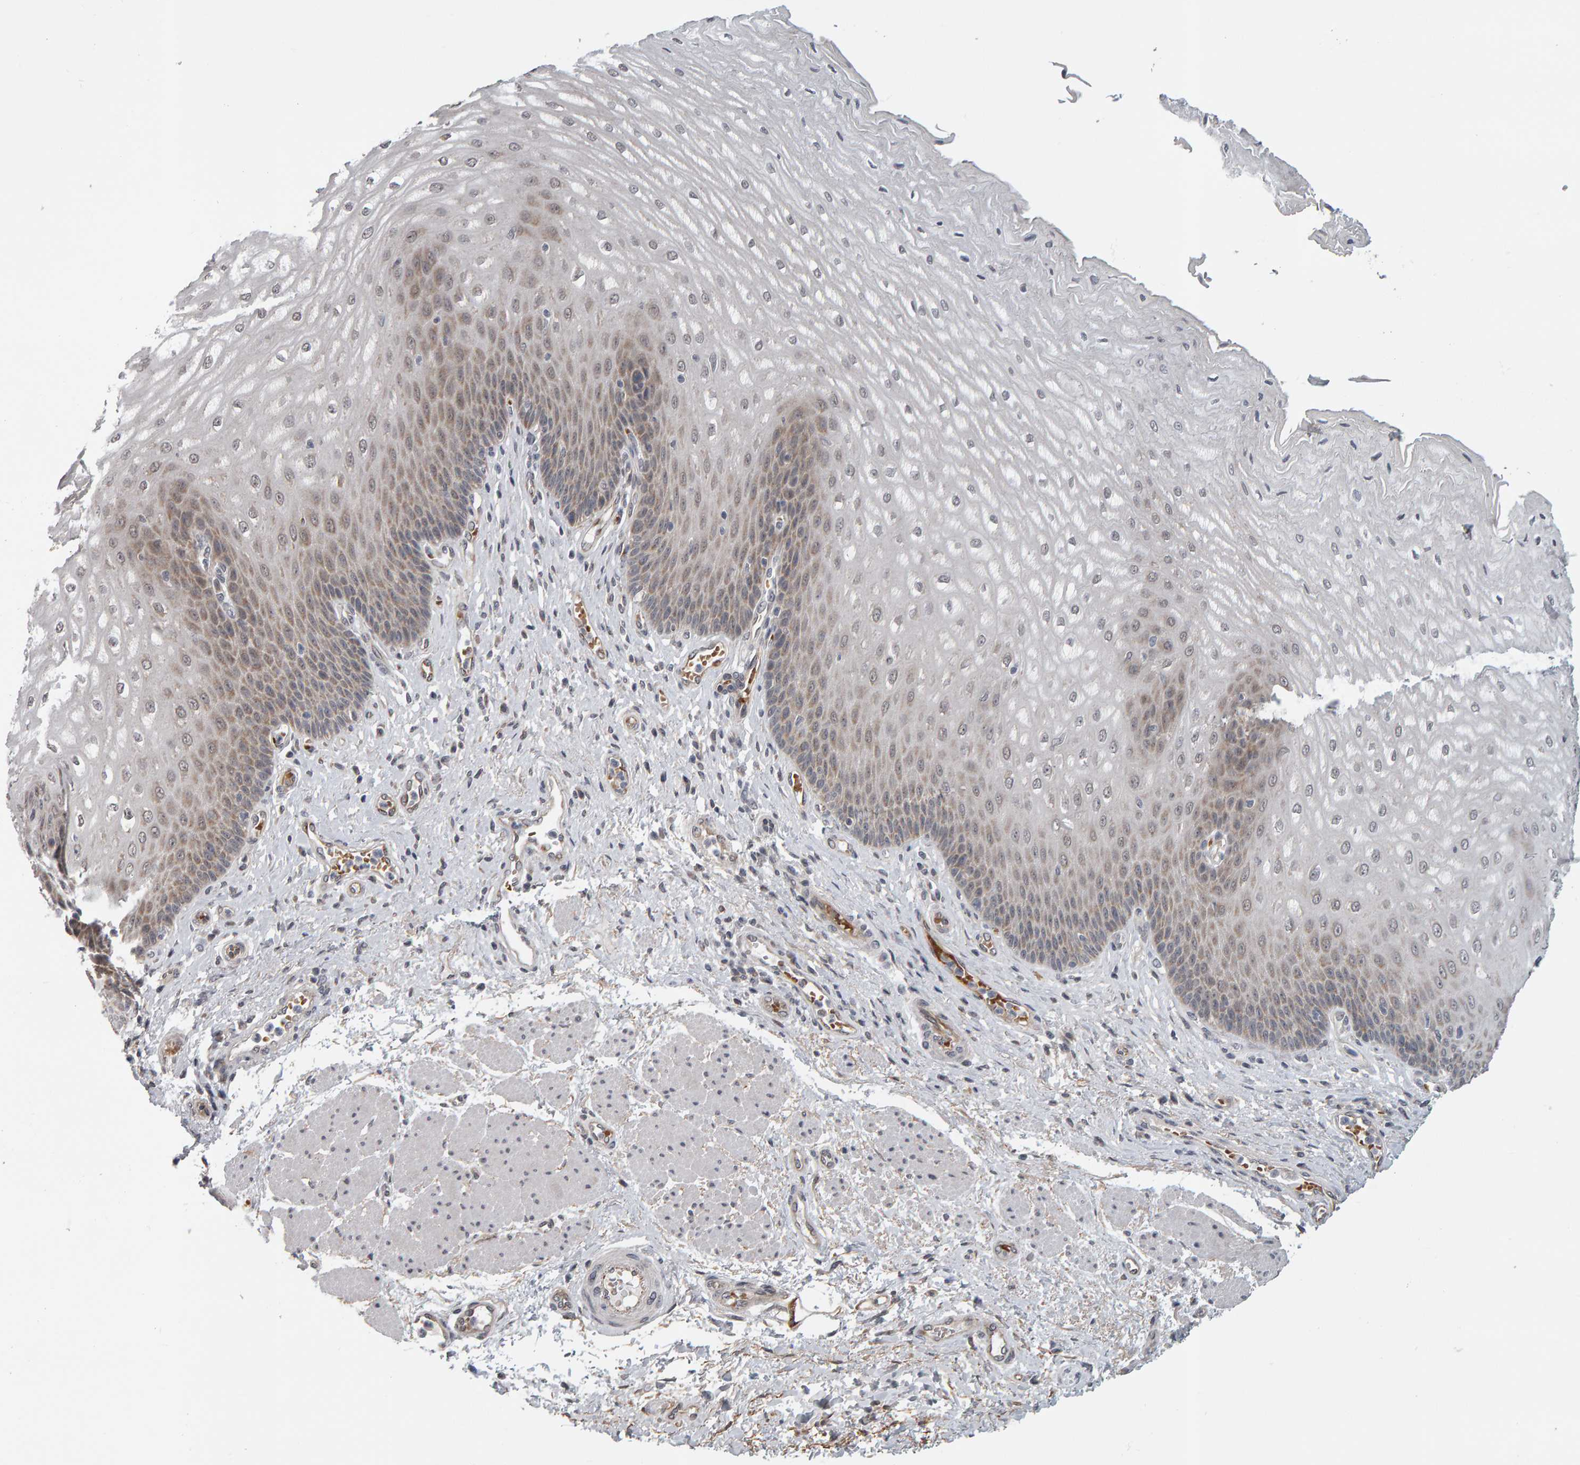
{"staining": {"intensity": "moderate", "quantity": ">75%", "location": "cytoplasmic/membranous,nuclear"}, "tissue": "esophagus", "cell_type": "Squamous epithelial cells", "image_type": "normal", "snomed": [{"axis": "morphology", "description": "Normal tissue, NOS"}, {"axis": "topography", "description": "Esophagus"}], "caption": "This is a photomicrograph of immunohistochemistry staining of normal esophagus, which shows moderate staining in the cytoplasmic/membranous,nuclear of squamous epithelial cells.", "gene": "DAP3", "patient": {"sex": "male", "age": 54}}